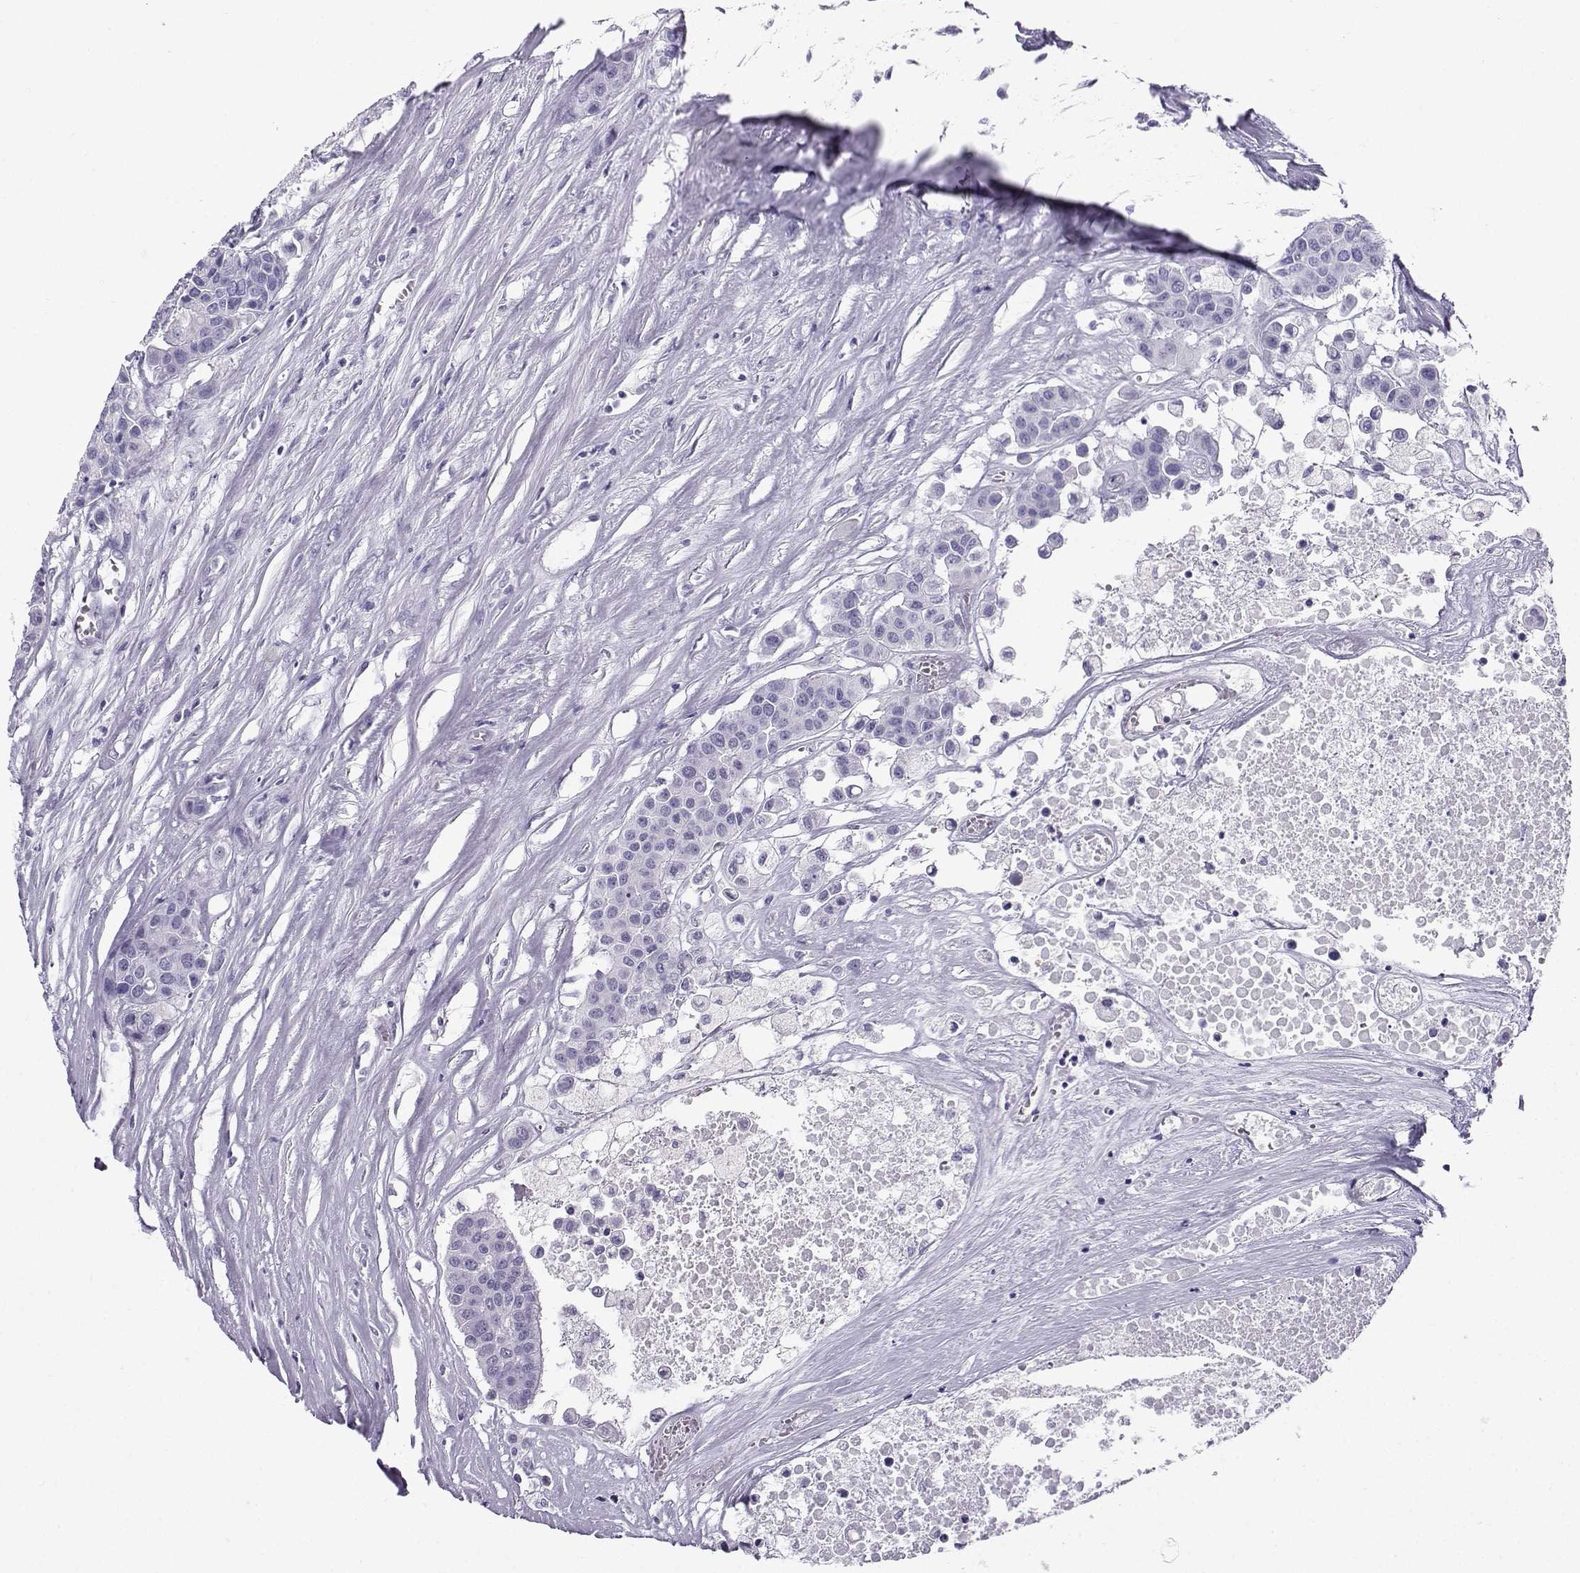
{"staining": {"intensity": "negative", "quantity": "none", "location": "none"}, "tissue": "carcinoid", "cell_type": "Tumor cells", "image_type": "cancer", "snomed": [{"axis": "morphology", "description": "Carcinoid, malignant, NOS"}, {"axis": "topography", "description": "Colon"}], "caption": "This image is of carcinoid stained with IHC to label a protein in brown with the nuclei are counter-stained blue. There is no expression in tumor cells.", "gene": "ZBTB8B", "patient": {"sex": "male", "age": 81}}